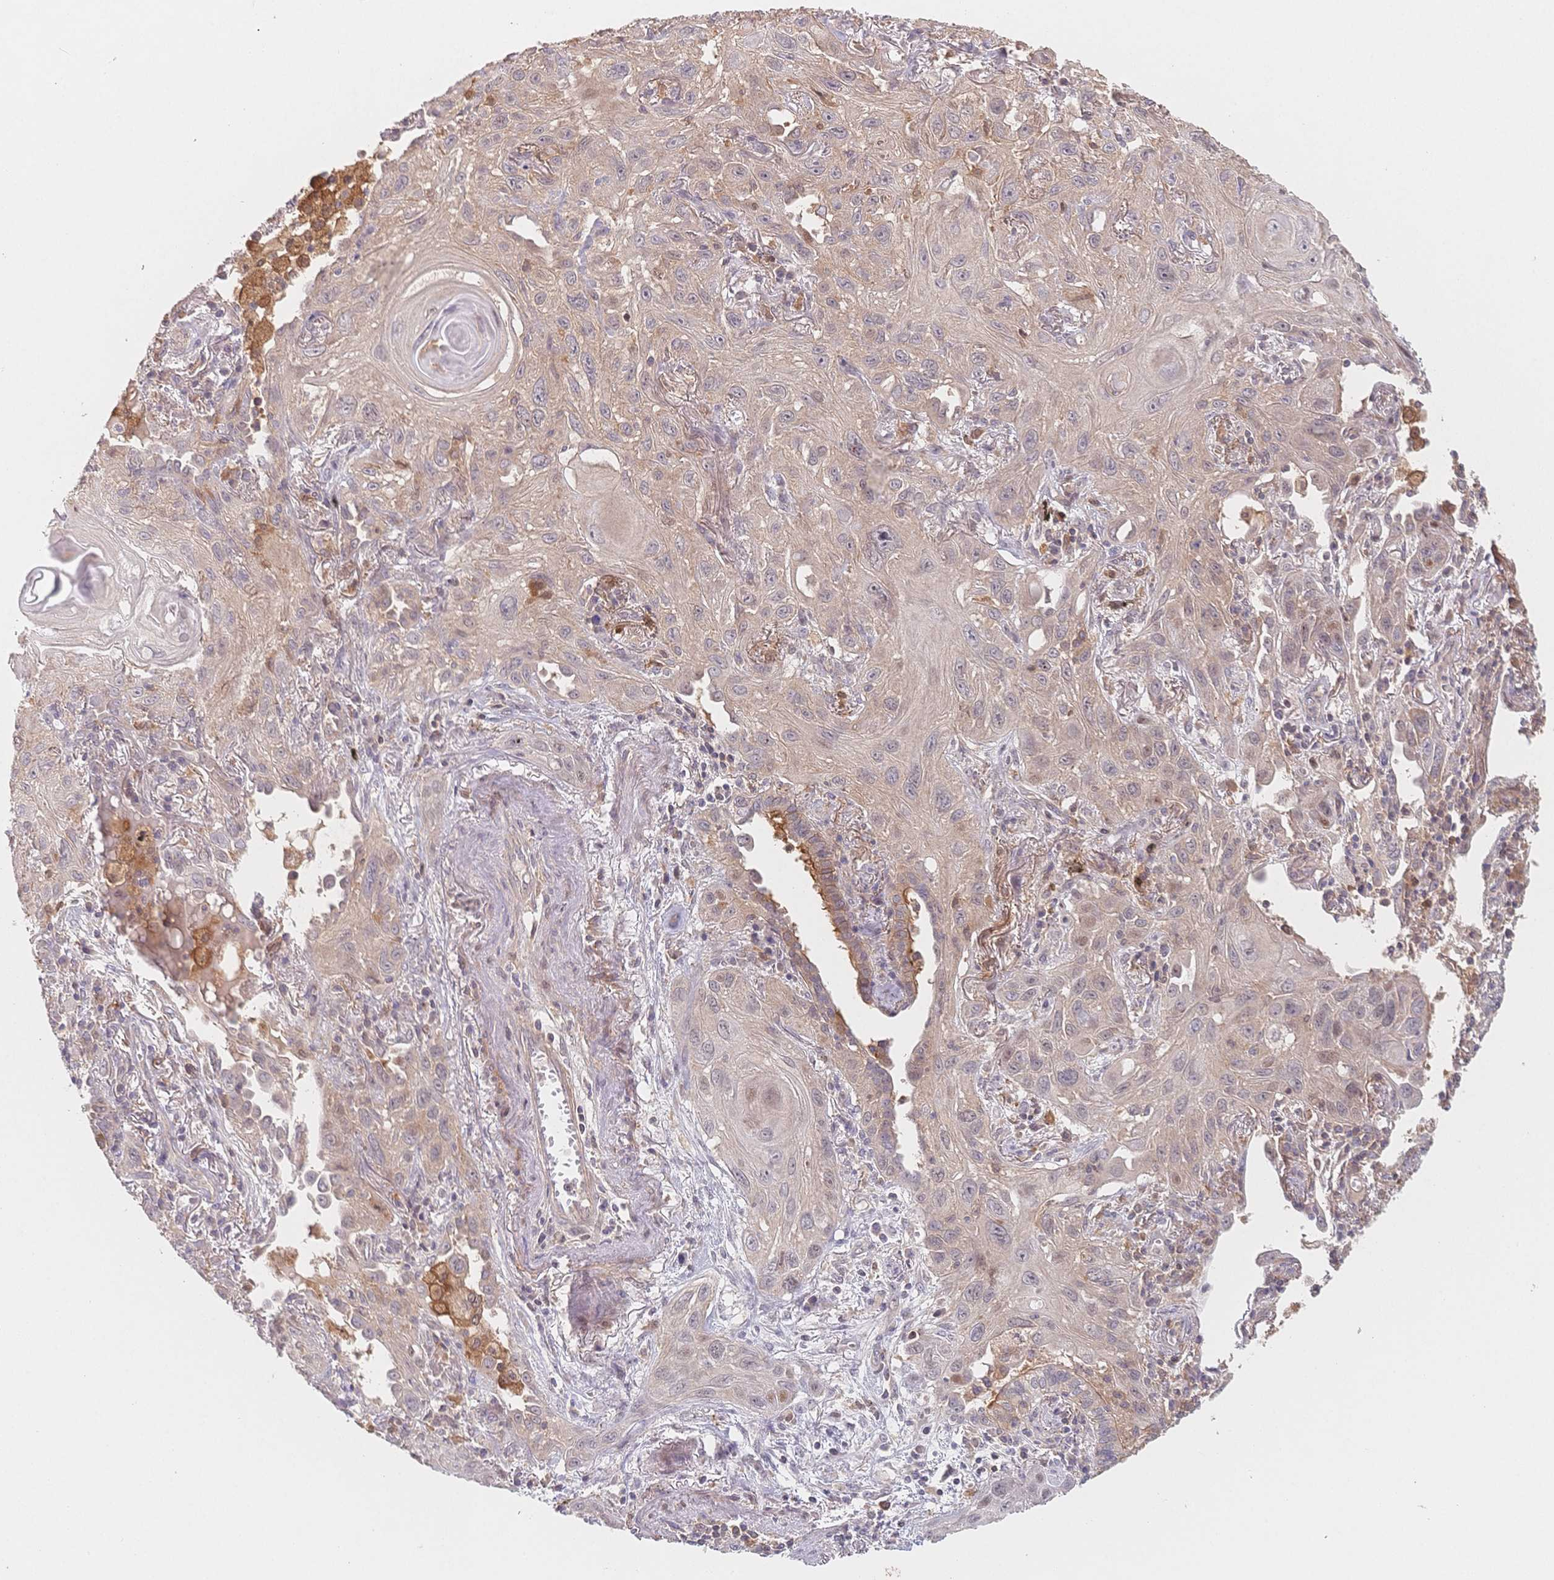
{"staining": {"intensity": "weak", "quantity": "25%-75%", "location": "cytoplasmic/membranous"}, "tissue": "lung cancer", "cell_type": "Tumor cells", "image_type": "cancer", "snomed": [{"axis": "morphology", "description": "Squamous cell carcinoma, NOS"}, {"axis": "topography", "description": "Lung"}], "caption": "Tumor cells show weak cytoplasmic/membranous staining in approximately 25%-75% of cells in lung cancer (squamous cell carcinoma).", "gene": "C12orf75", "patient": {"sex": "male", "age": 79}}